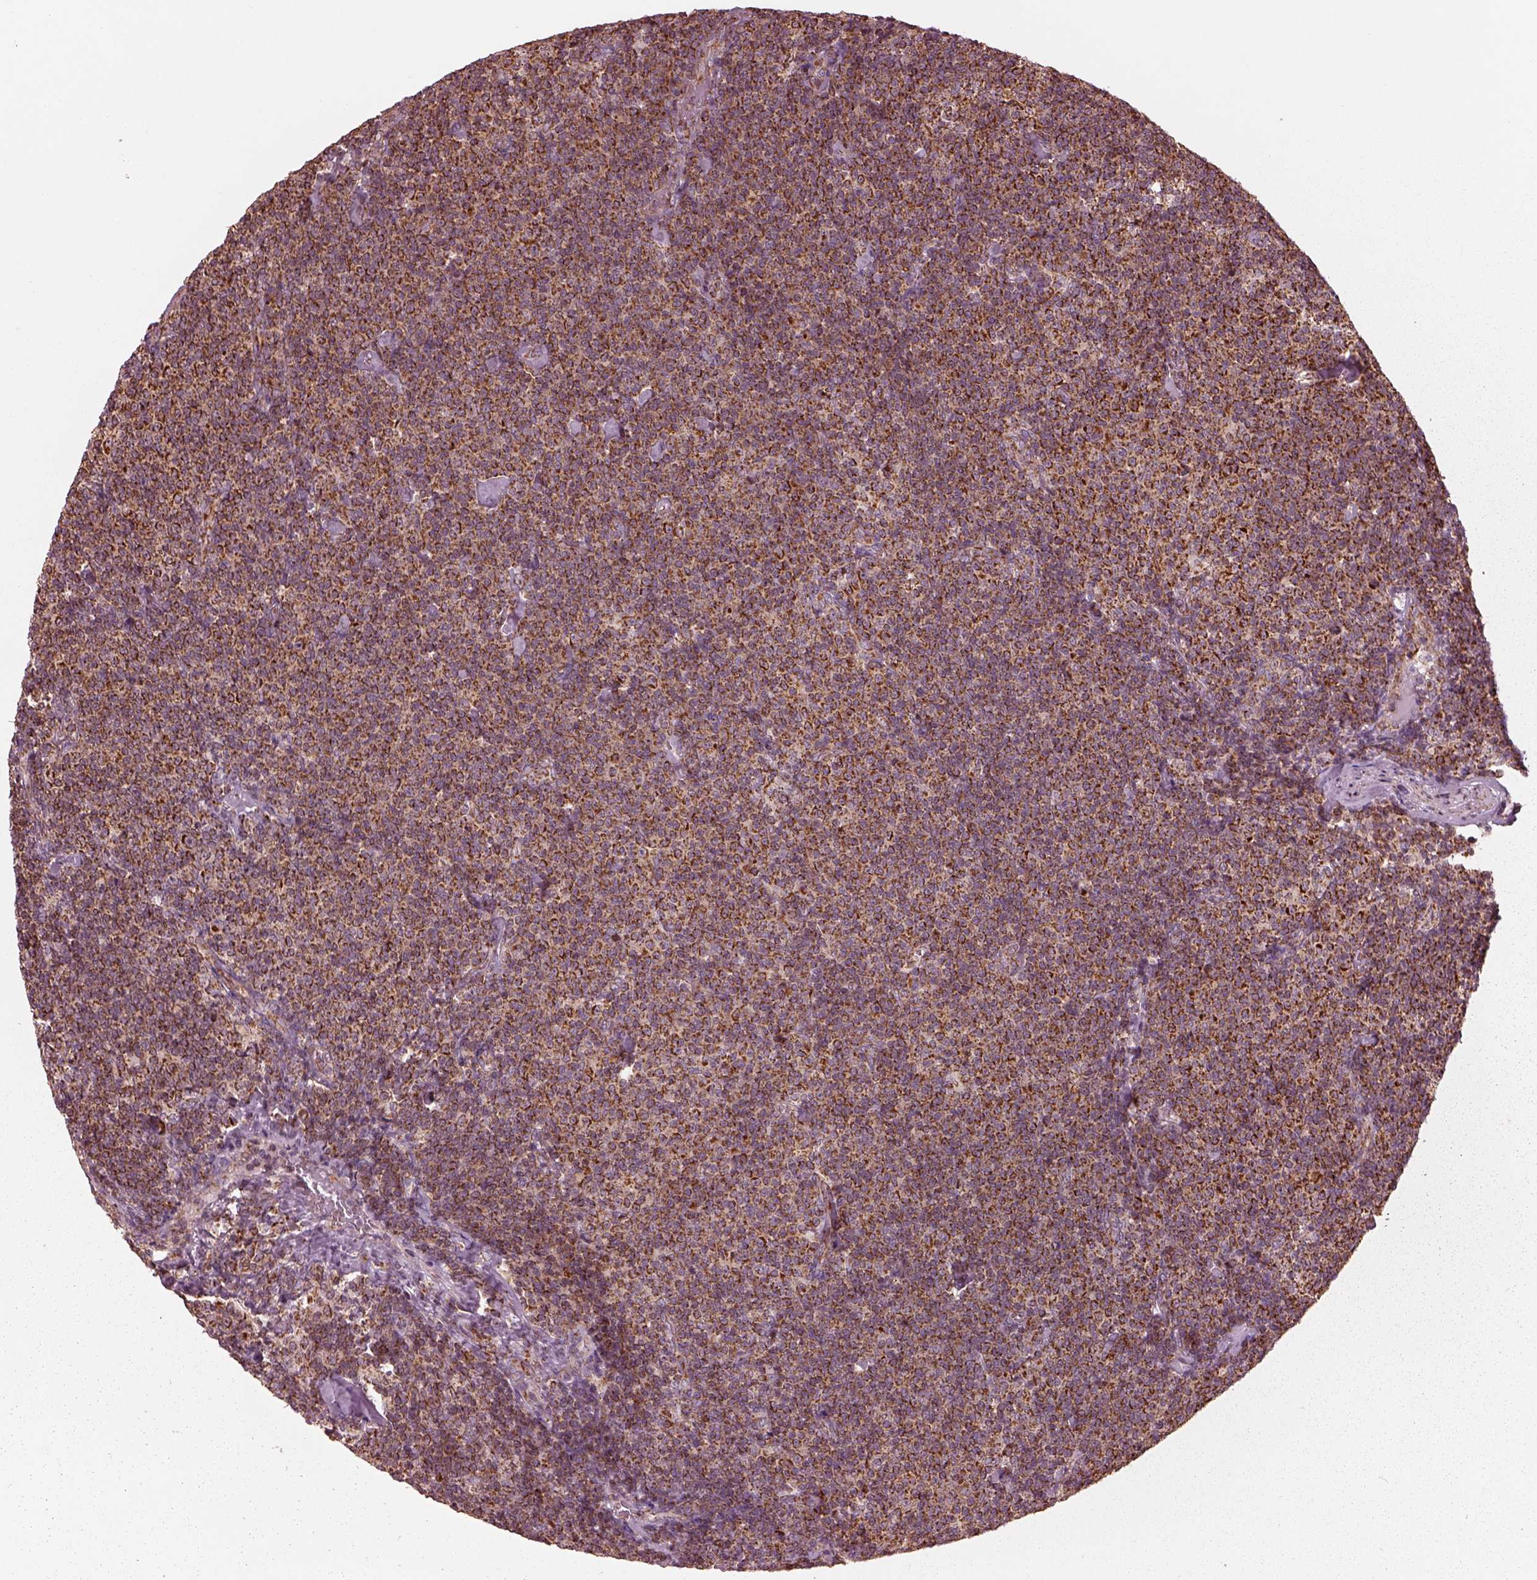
{"staining": {"intensity": "strong", "quantity": "25%-75%", "location": "cytoplasmic/membranous"}, "tissue": "lymphoma", "cell_type": "Tumor cells", "image_type": "cancer", "snomed": [{"axis": "morphology", "description": "Malignant lymphoma, non-Hodgkin's type, Low grade"}, {"axis": "topography", "description": "Lymph node"}], "caption": "Immunohistochemical staining of low-grade malignant lymphoma, non-Hodgkin's type shows high levels of strong cytoplasmic/membranous protein staining in about 25%-75% of tumor cells.", "gene": "NDUFB10", "patient": {"sex": "male", "age": 81}}